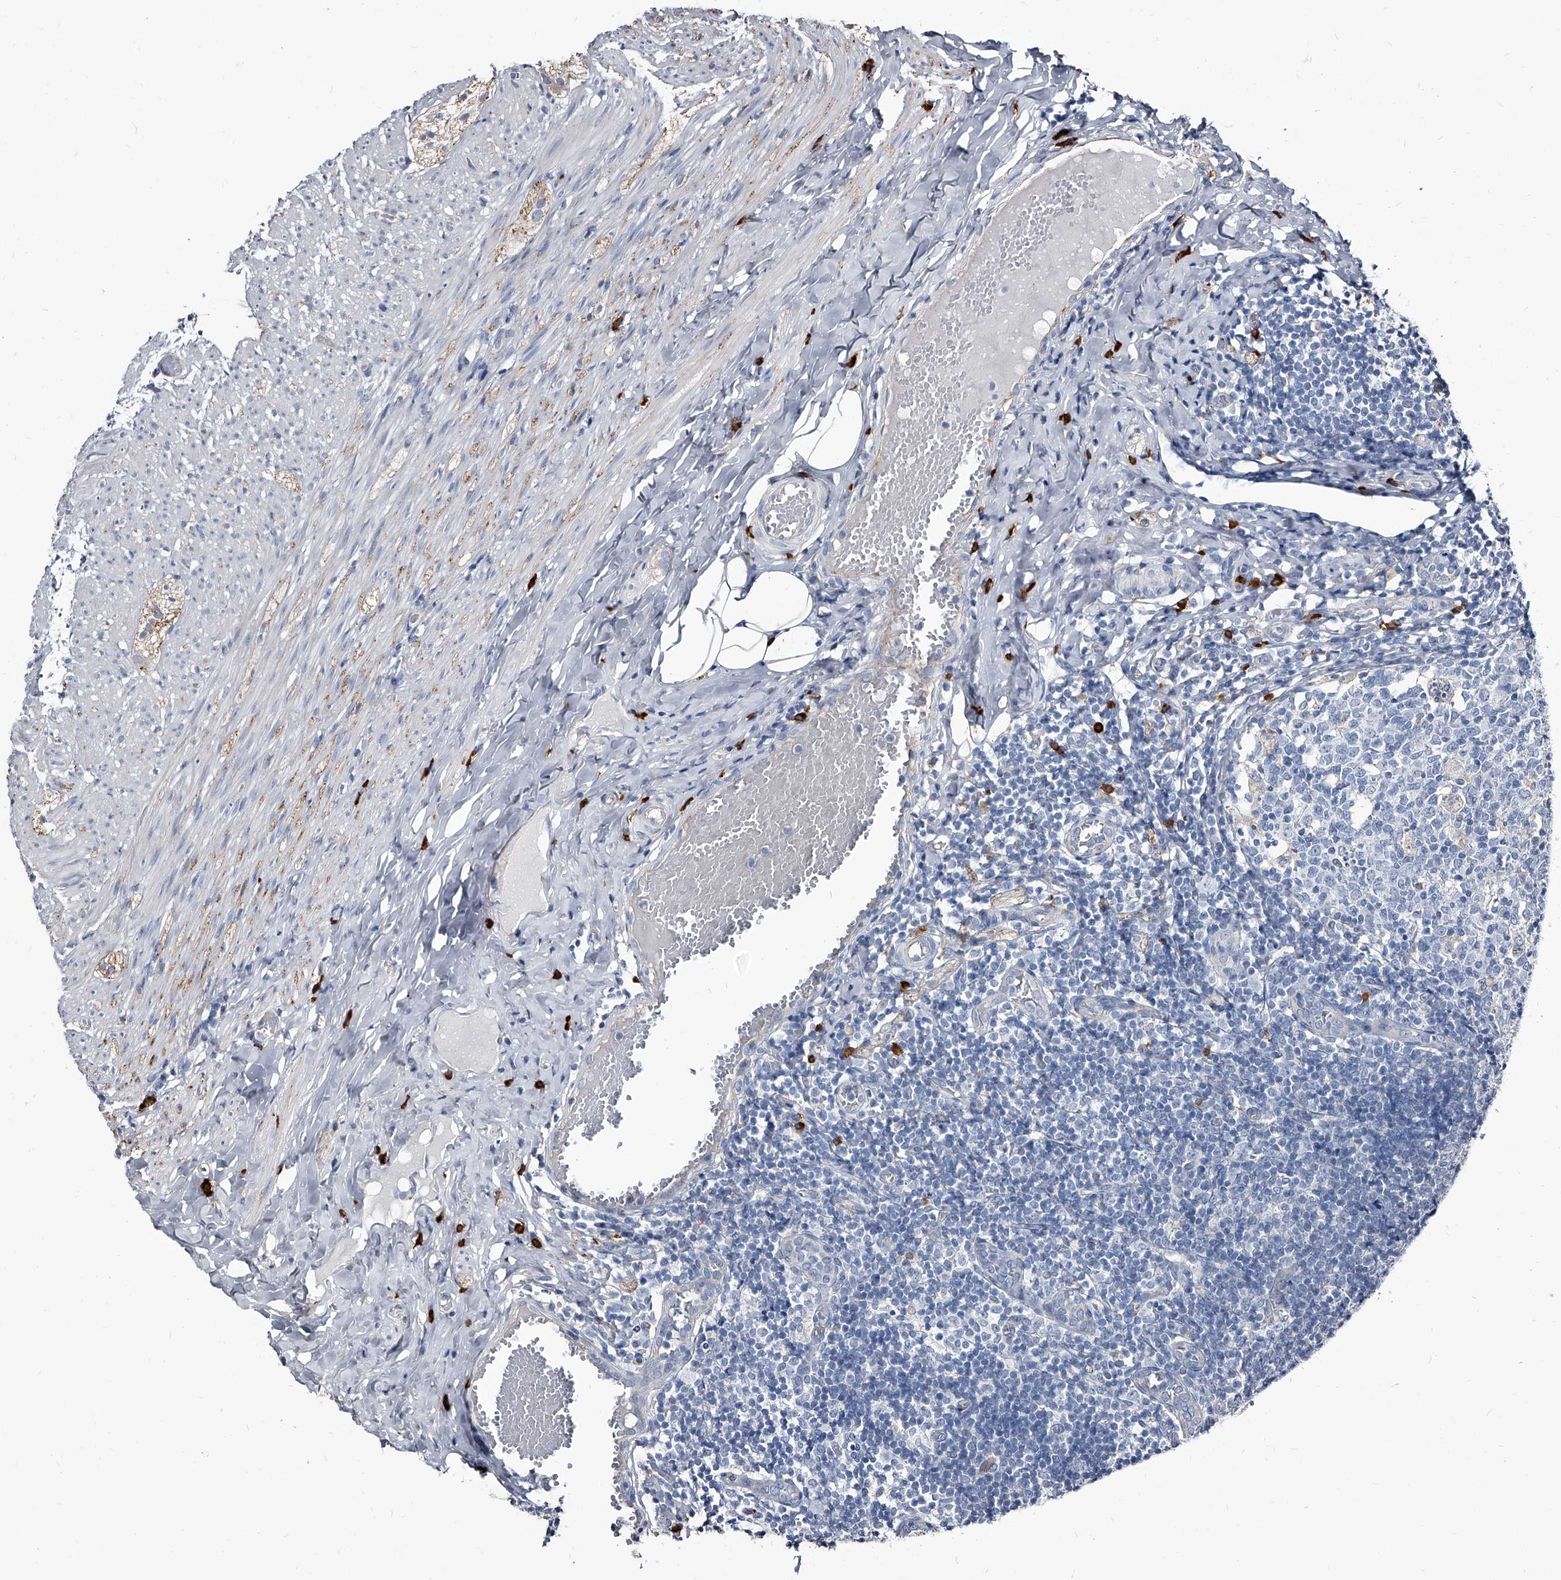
{"staining": {"intensity": "negative", "quantity": "none", "location": "none"}, "tissue": "appendix", "cell_type": "Glandular cells", "image_type": "normal", "snomed": [{"axis": "morphology", "description": "Normal tissue, NOS"}, {"axis": "topography", "description": "Appendix"}], "caption": "Human appendix stained for a protein using IHC reveals no staining in glandular cells.", "gene": "PGLYRP3", "patient": {"sex": "male", "age": 8}}